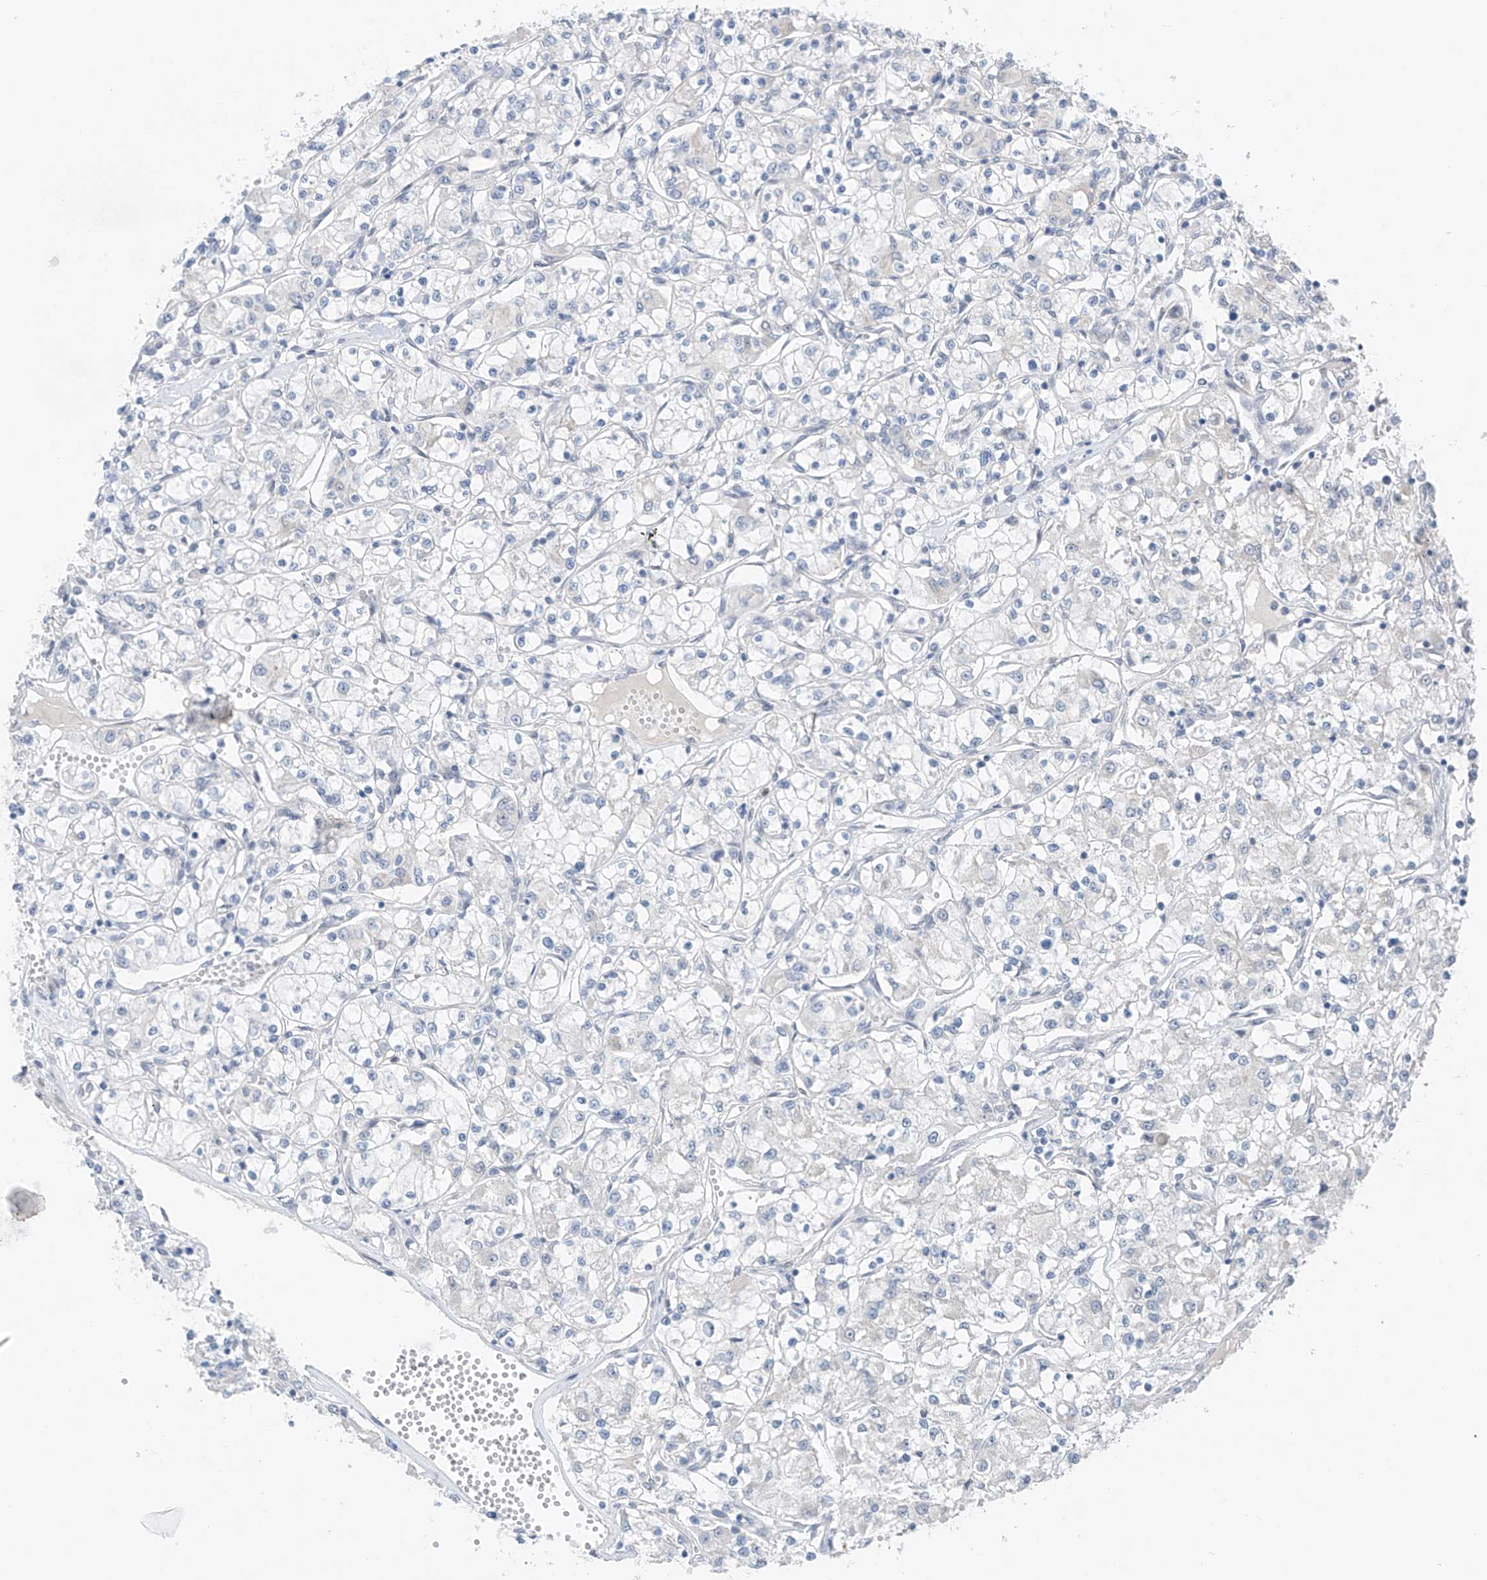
{"staining": {"intensity": "negative", "quantity": "none", "location": "none"}, "tissue": "renal cancer", "cell_type": "Tumor cells", "image_type": "cancer", "snomed": [{"axis": "morphology", "description": "Adenocarcinoma, NOS"}, {"axis": "topography", "description": "Kidney"}], "caption": "Tumor cells are negative for protein expression in human renal cancer (adenocarcinoma).", "gene": "CYP4V2", "patient": {"sex": "female", "age": 59}}